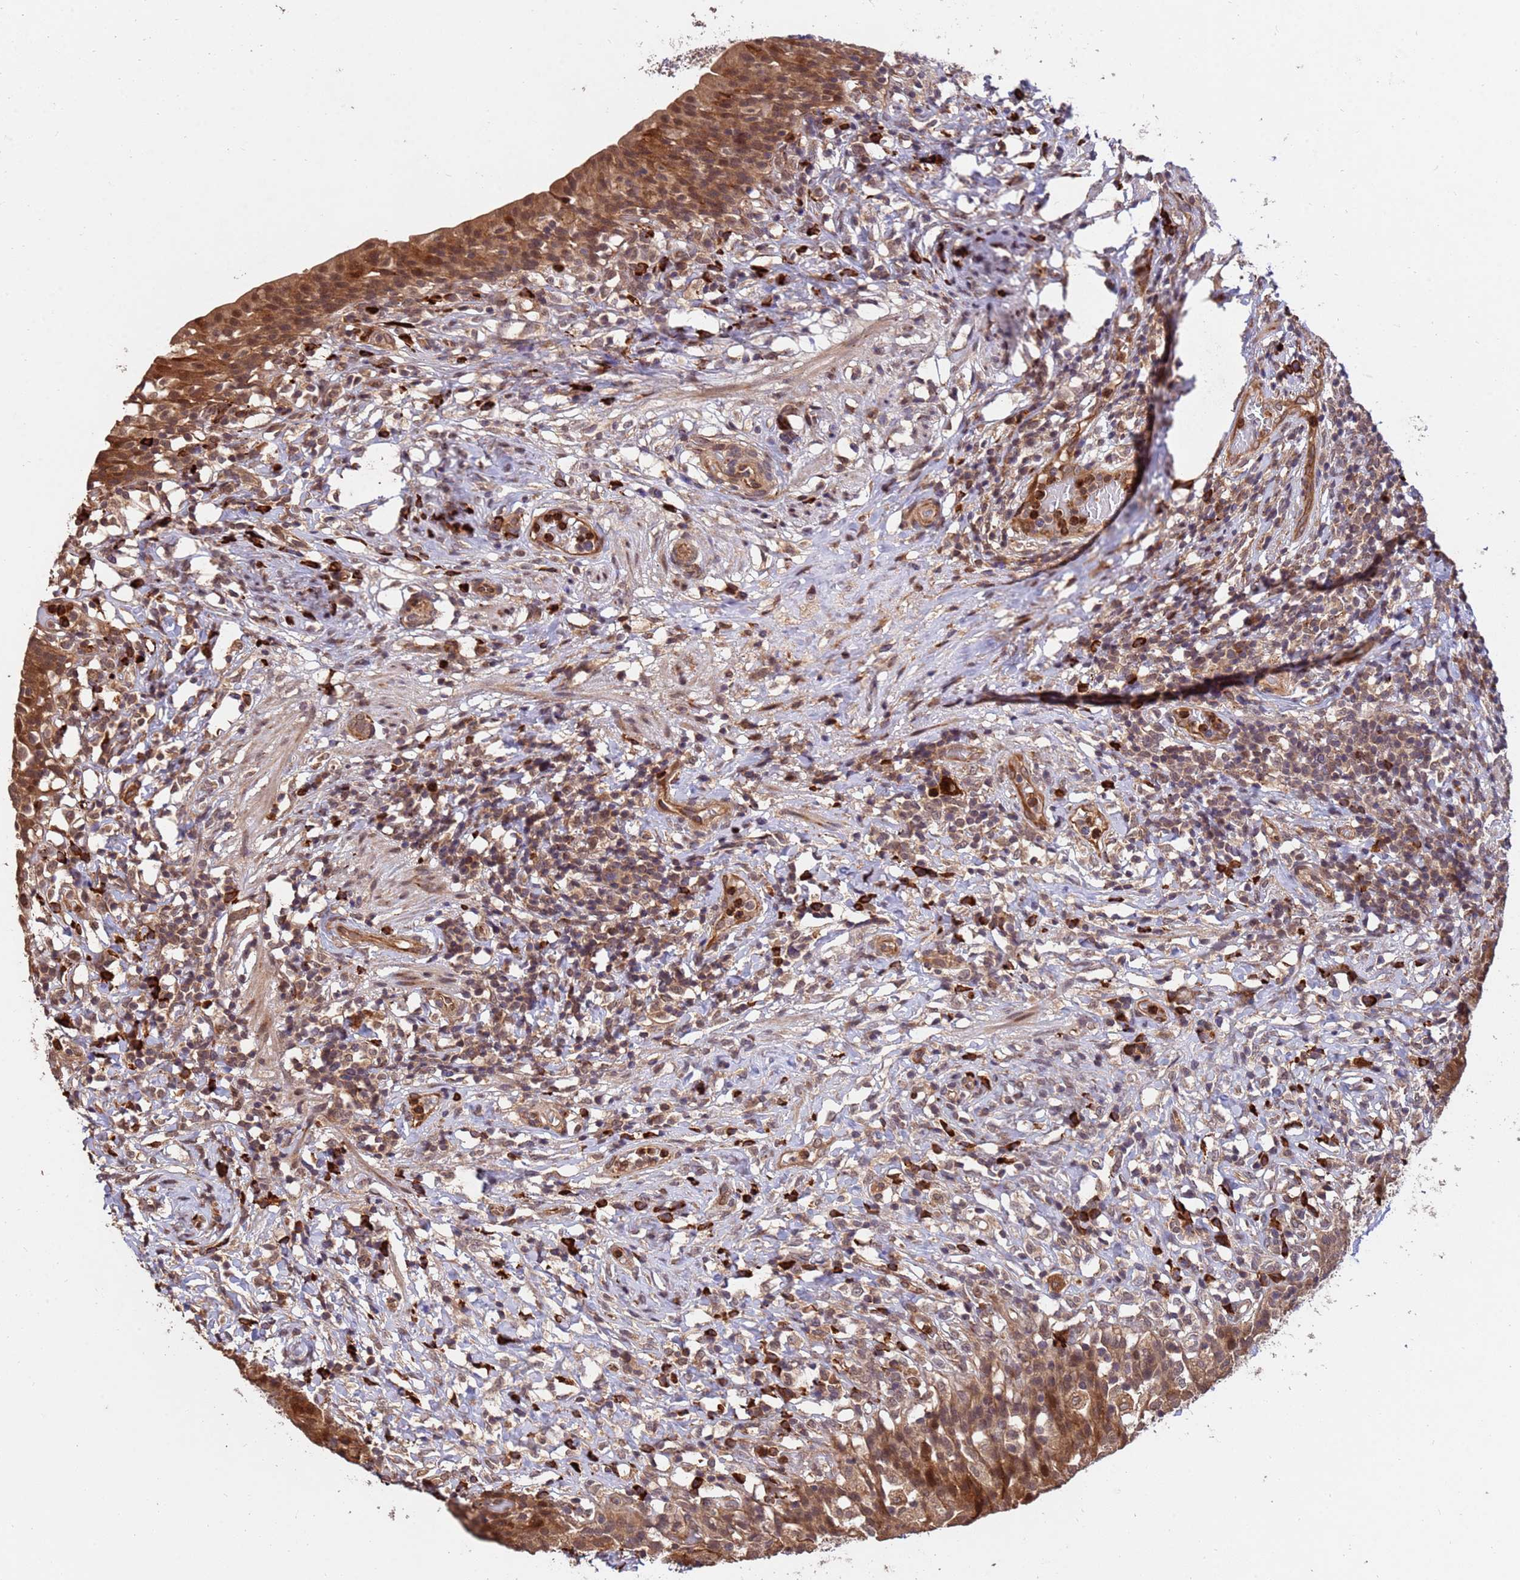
{"staining": {"intensity": "moderate", "quantity": ">75%", "location": "cytoplasmic/membranous,nuclear"}, "tissue": "urinary bladder", "cell_type": "Urothelial cells", "image_type": "normal", "snomed": [{"axis": "morphology", "description": "Normal tissue, NOS"}, {"axis": "morphology", "description": "Inflammation, NOS"}, {"axis": "topography", "description": "Urinary bladder"}], "caption": "Moderate cytoplasmic/membranous,nuclear positivity is appreciated in approximately >75% of urothelial cells in unremarkable urinary bladder.", "gene": "ZNF619", "patient": {"sex": "male", "age": 64}}